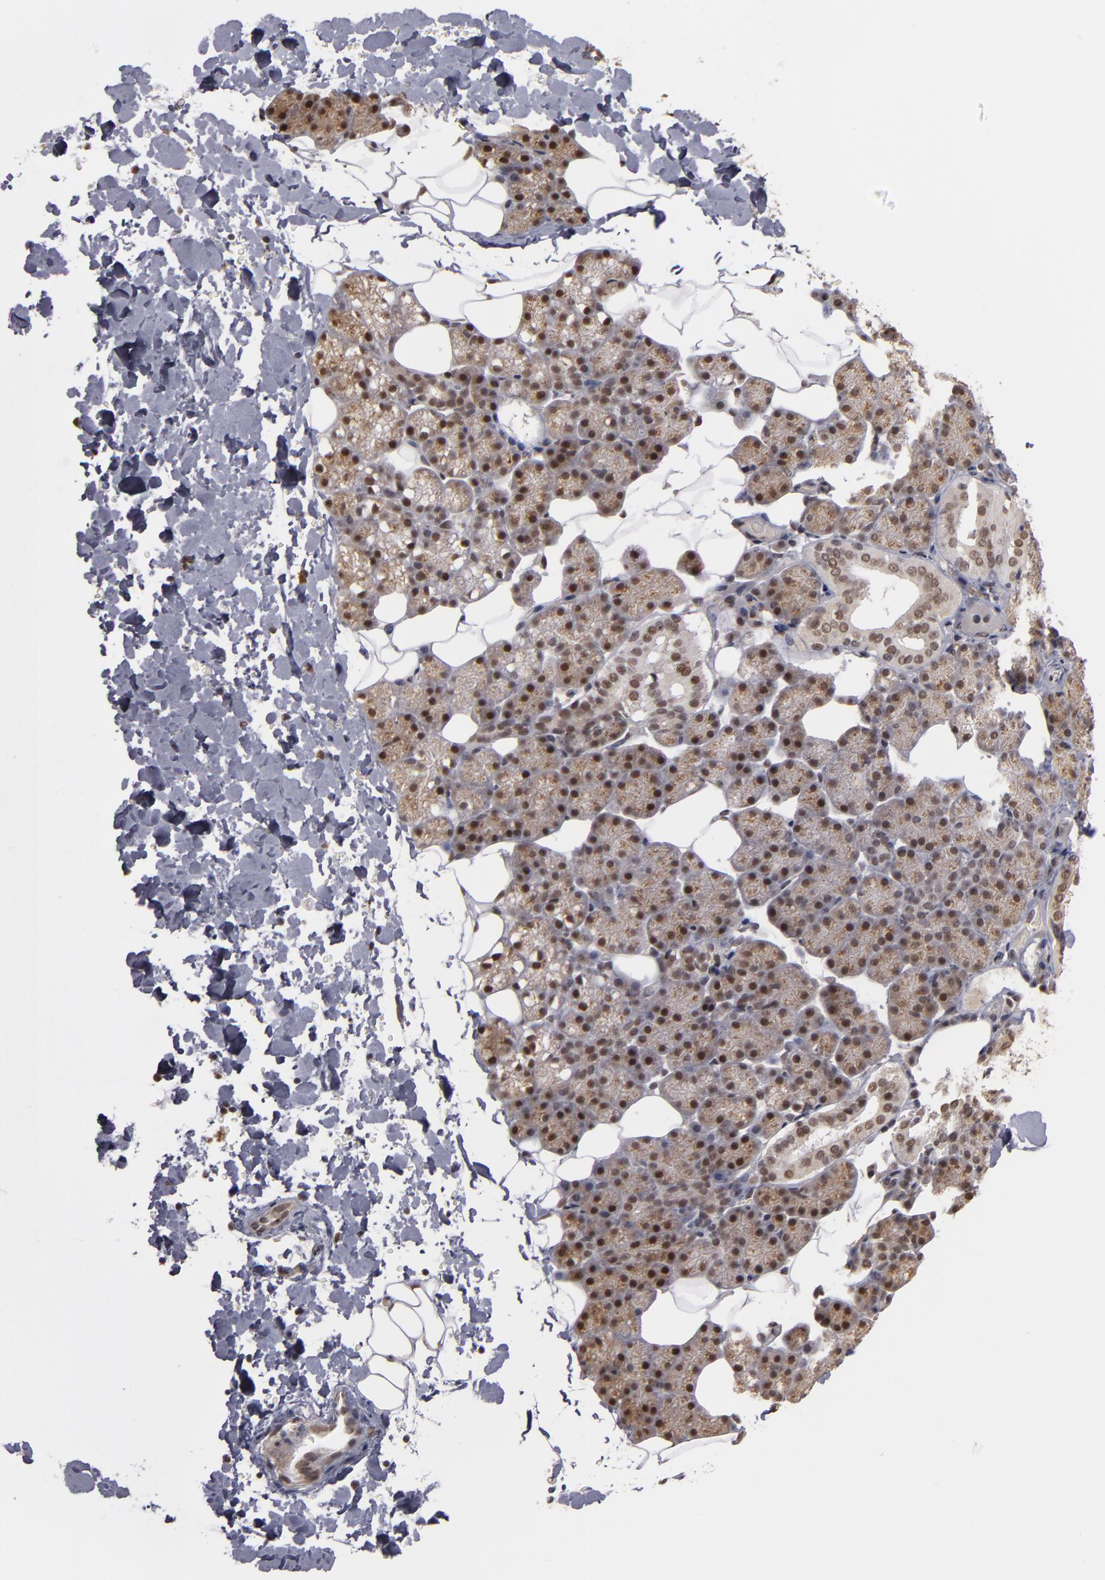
{"staining": {"intensity": "moderate", "quantity": ">75%", "location": "cytoplasmic/membranous,nuclear"}, "tissue": "salivary gland", "cell_type": "Glandular cells", "image_type": "normal", "snomed": [{"axis": "morphology", "description": "Normal tissue, NOS"}, {"axis": "topography", "description": "Lymph node"}, {"axis": "topography", "description": "Salivary gland"}], "caption": "Immunohistochemical staining of benign salivary gland shows medium levels of moderate cytoplasmic/membranous,nuclear positivity in approximately >75% of glandular cells.", "gene": "ZNF75A", "patient": {"sex": "male", "age": 8}}